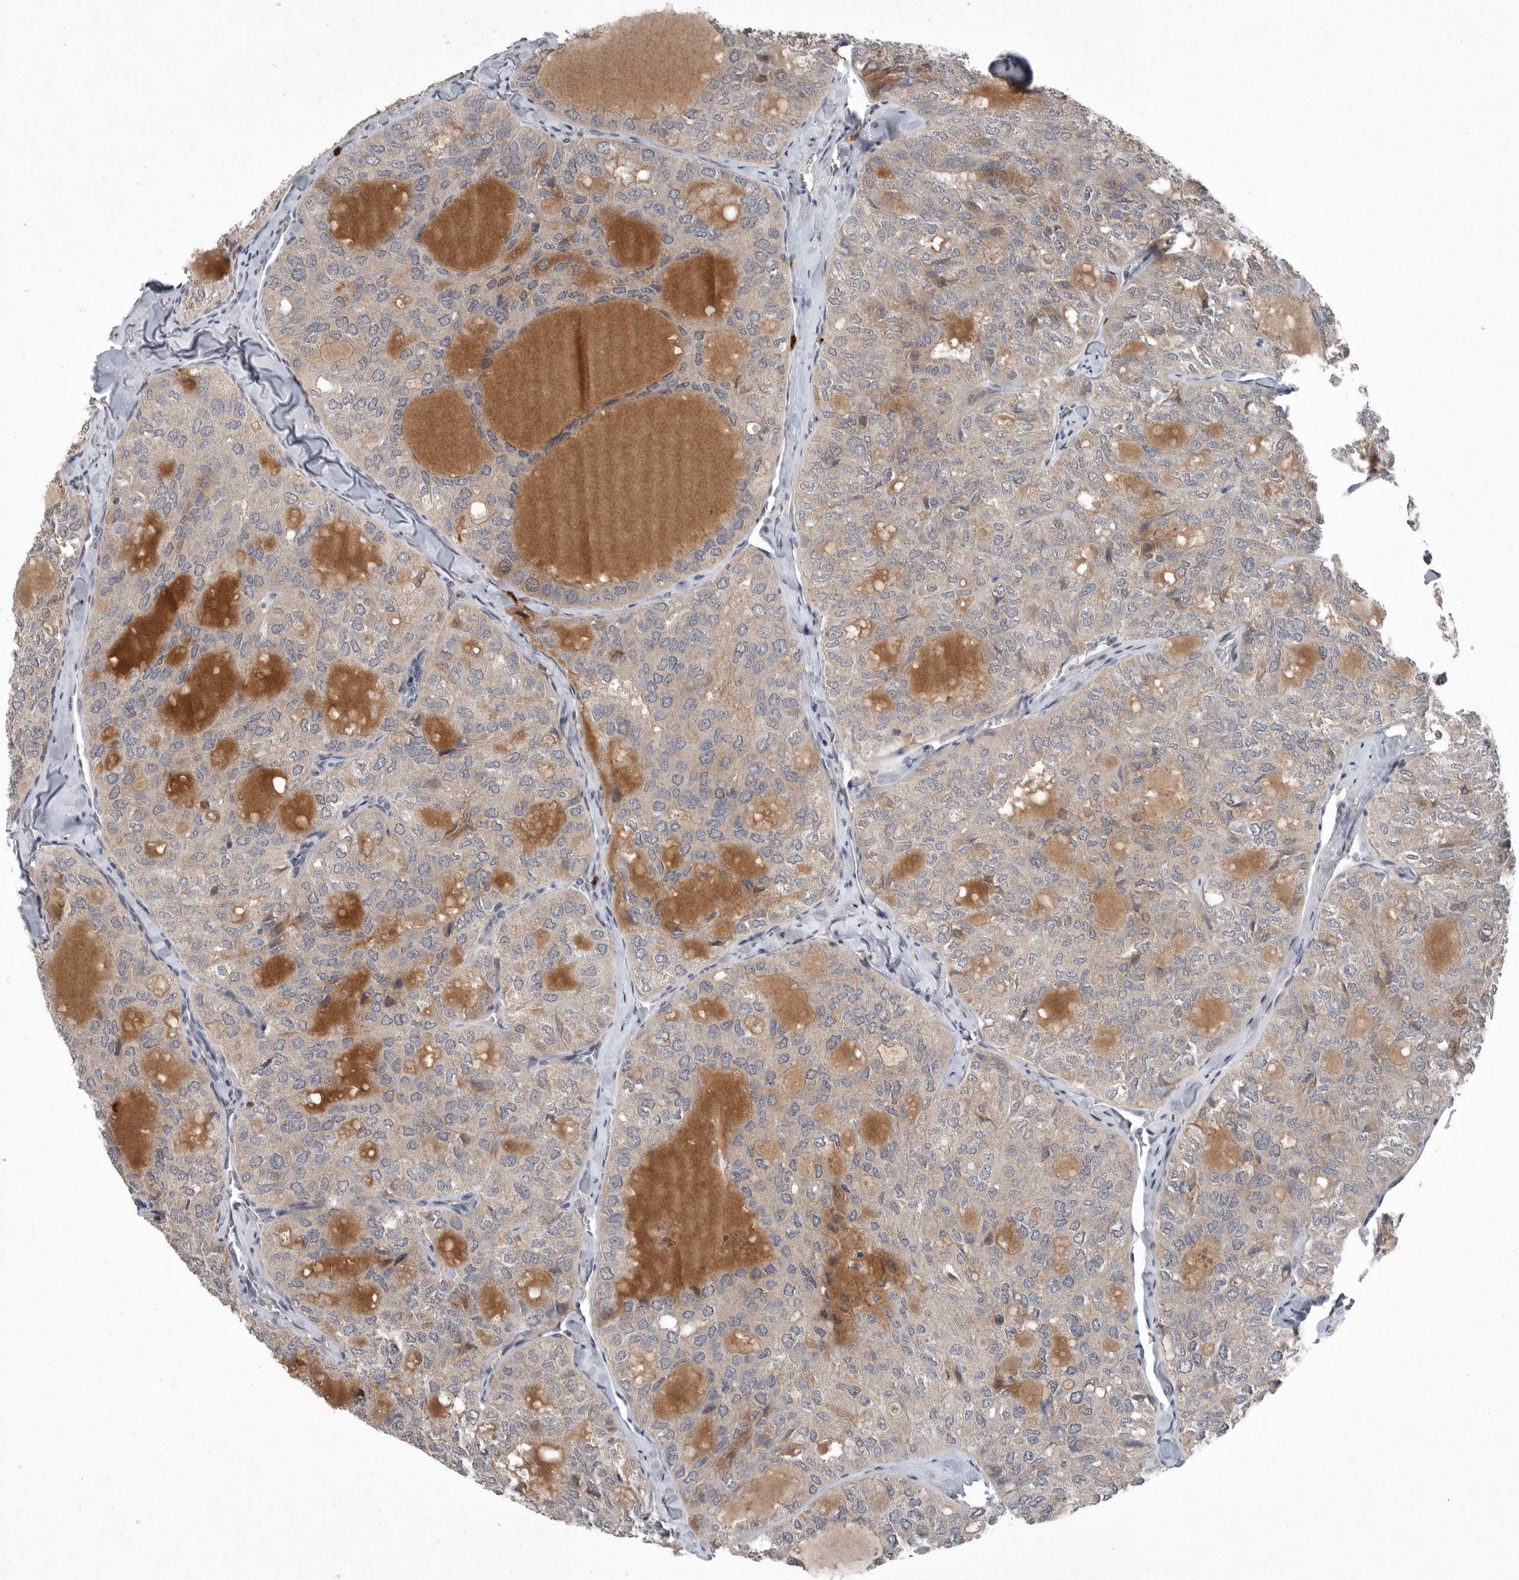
{"staining": {"intensity": "weak", "quantity": ">75%", "location": "cytoplasmic/membranous"}, "tissue": "thyroid cancer", "cell_type": "Tumor cells", "image_type": "cancer", "snomed": [{"axis": "morphology", "description": "Follicular adenoma carcinoma, NOS"}, {"axis": "topography", "description": "Thyroid gland"}], "caption": "An IHC histopathology image of neoplastic tissue is shown. Protein staining in brown highlights weak cytoplasmic/membranous positivity in thyroid cancer (follicular adenoma carcinoma) within tumor cells.", "gene": "SCP2", "patient": {"sex": "male", "age": 75}}